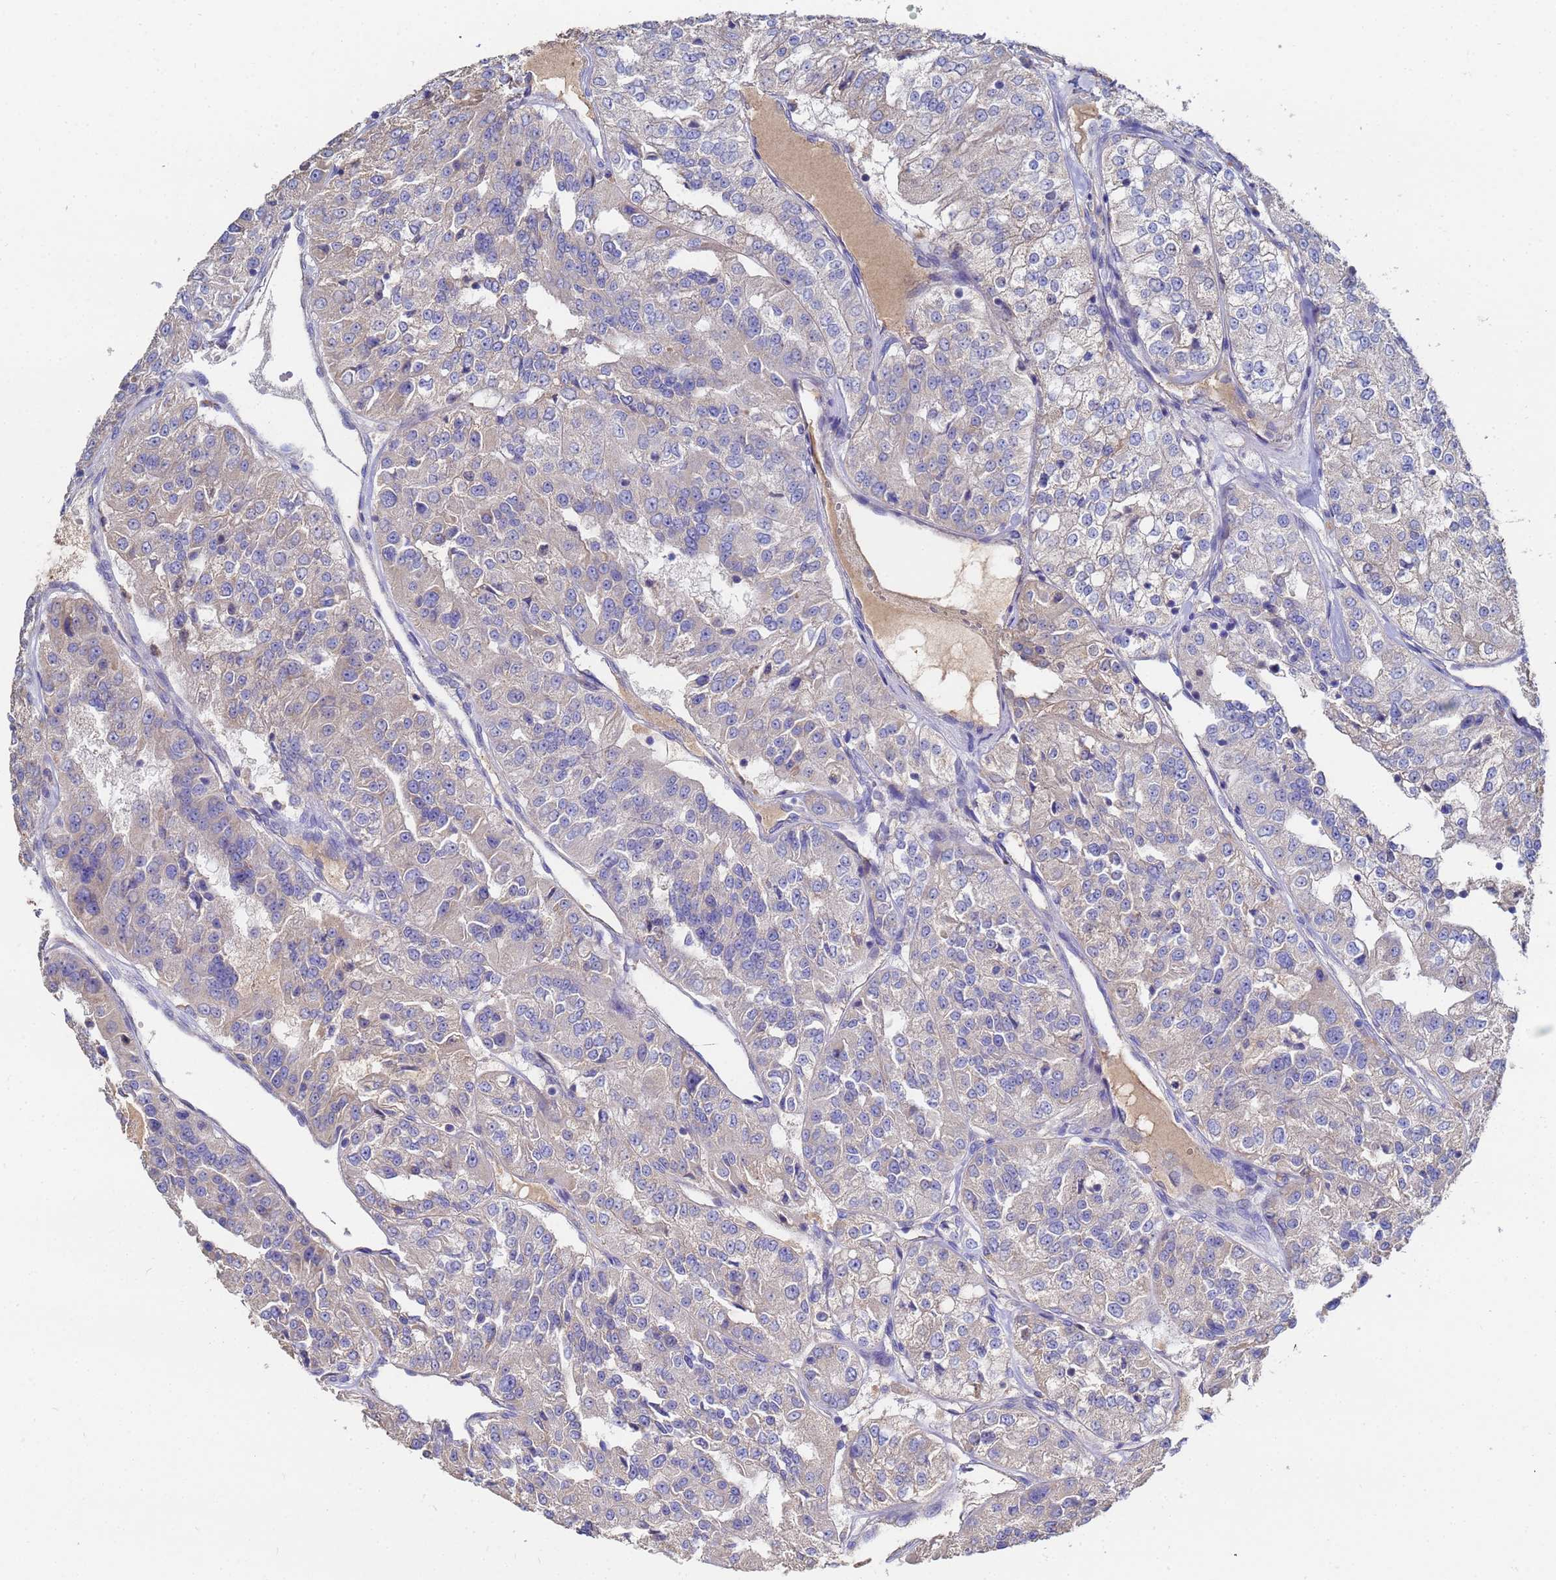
{"staining": {"intensity": "negative", "quantity": "none", "location": "none"}, "tissue": "renal cancer", "cell_type": "Tumor cells", "image_type": "cancer", "snomed": [{"axis": "morphology", "description": "Adenocarcinoma, NOS"}, {"axis": "topography", "description": "Kidney"}], "caption": "Photomicrograph shows no significant protein positivity in tumor cells of renal cancer.", "gene": "TCP10L", "patient": {"sex": "female", "age": 63}}